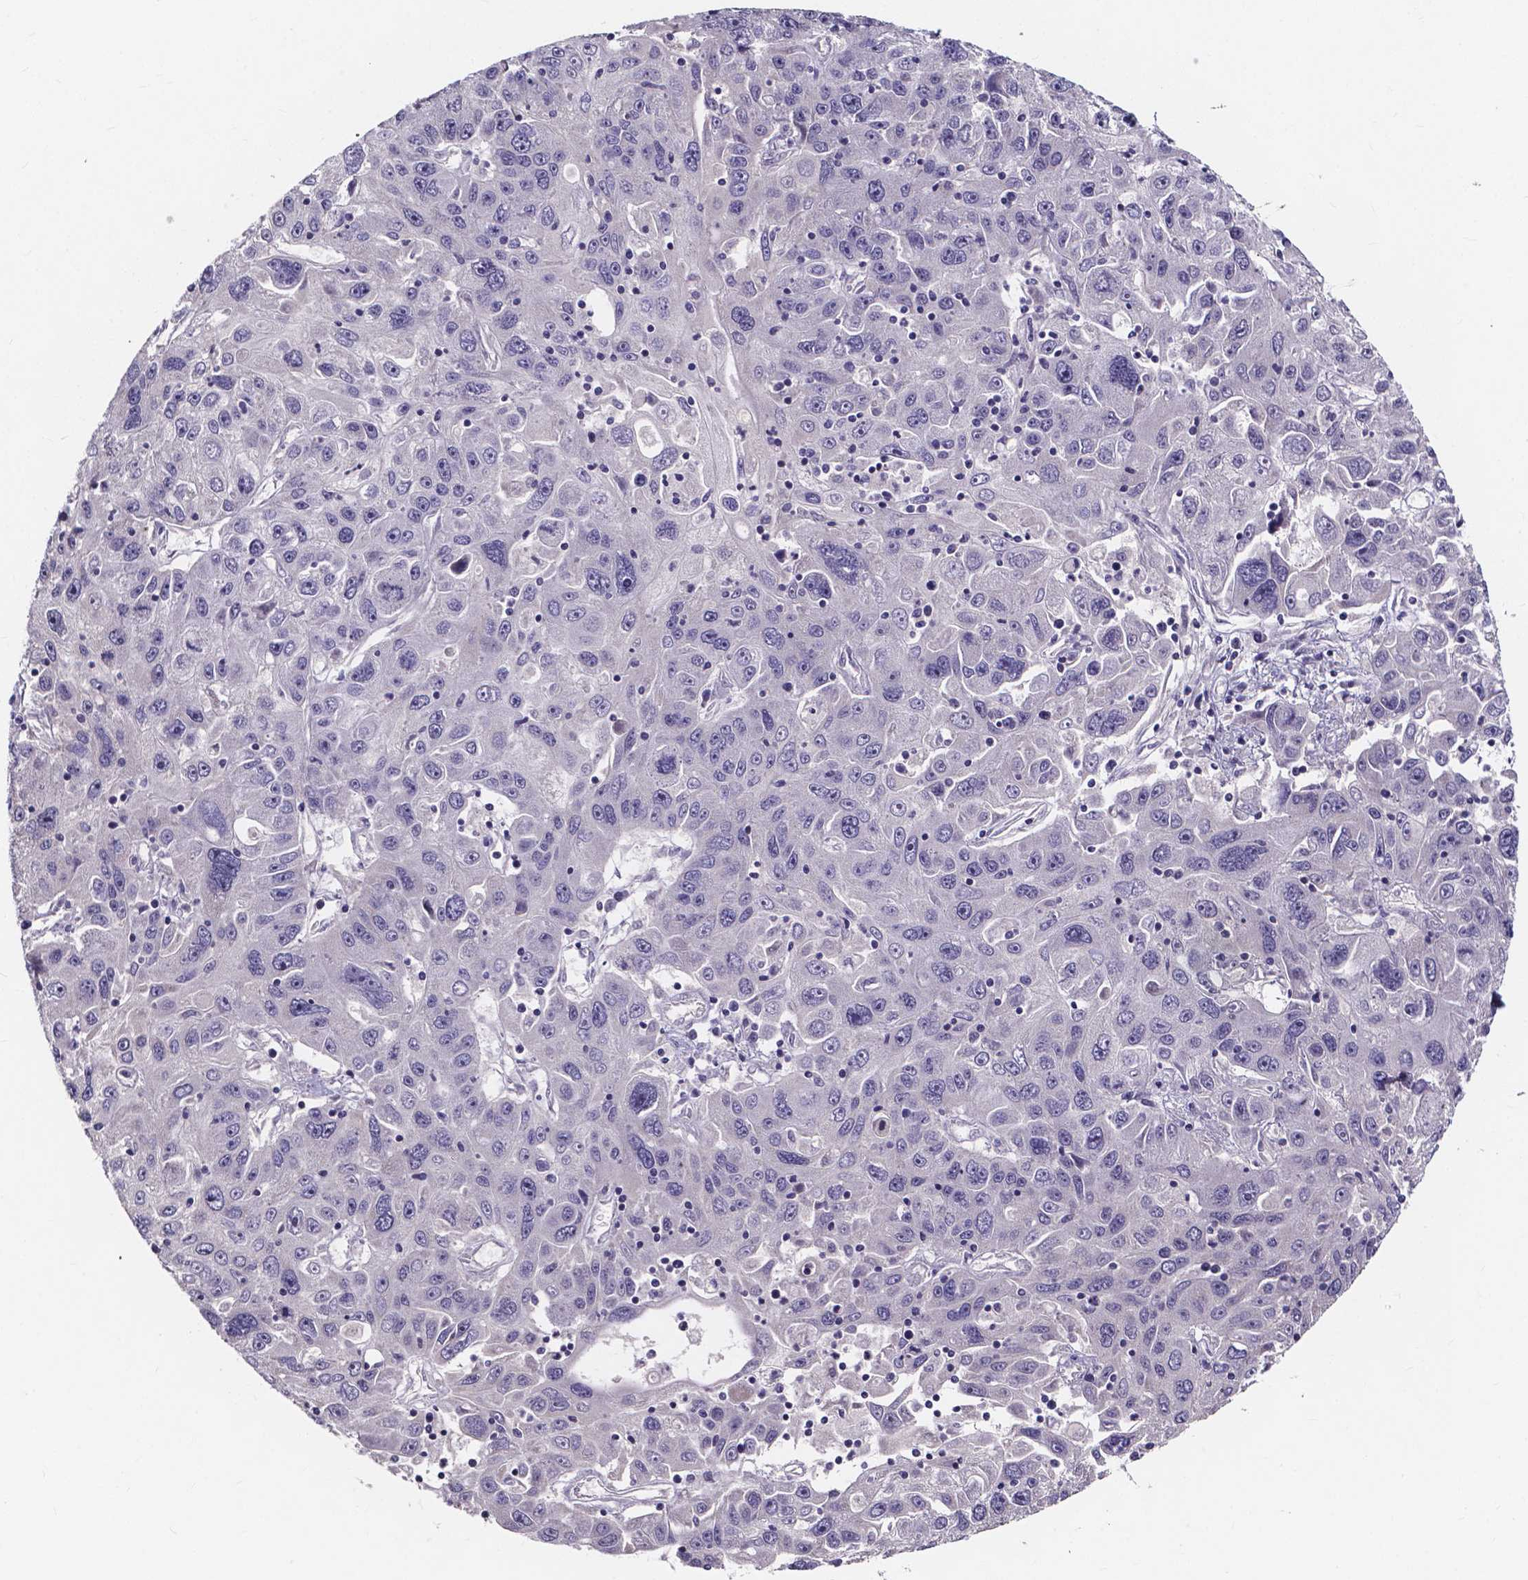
{"staining": {"intensity": "negative", "quantity": "none", "location": "none"}, "tissue": "stomach cancer", "cell_type": "Tumor cells", "image_type": "cancer", "snomed": [{"axis": "morphology", "description": "Adenocarcinoma, NOS"}, {"axis": "topography", "description": "Stomach"}], "caption": "Immunohistochemistry of adenocarcinoma (stomach) displays no staining in tumor cells. Brightfield microscopy of IHC stained with DAB (3,3'-diaminobenzidine) (brown) and hematoxylin (blue), captured at high magnification.", "gene": "SPOCD1", "patient": {"sex": "male", "age": 56}}